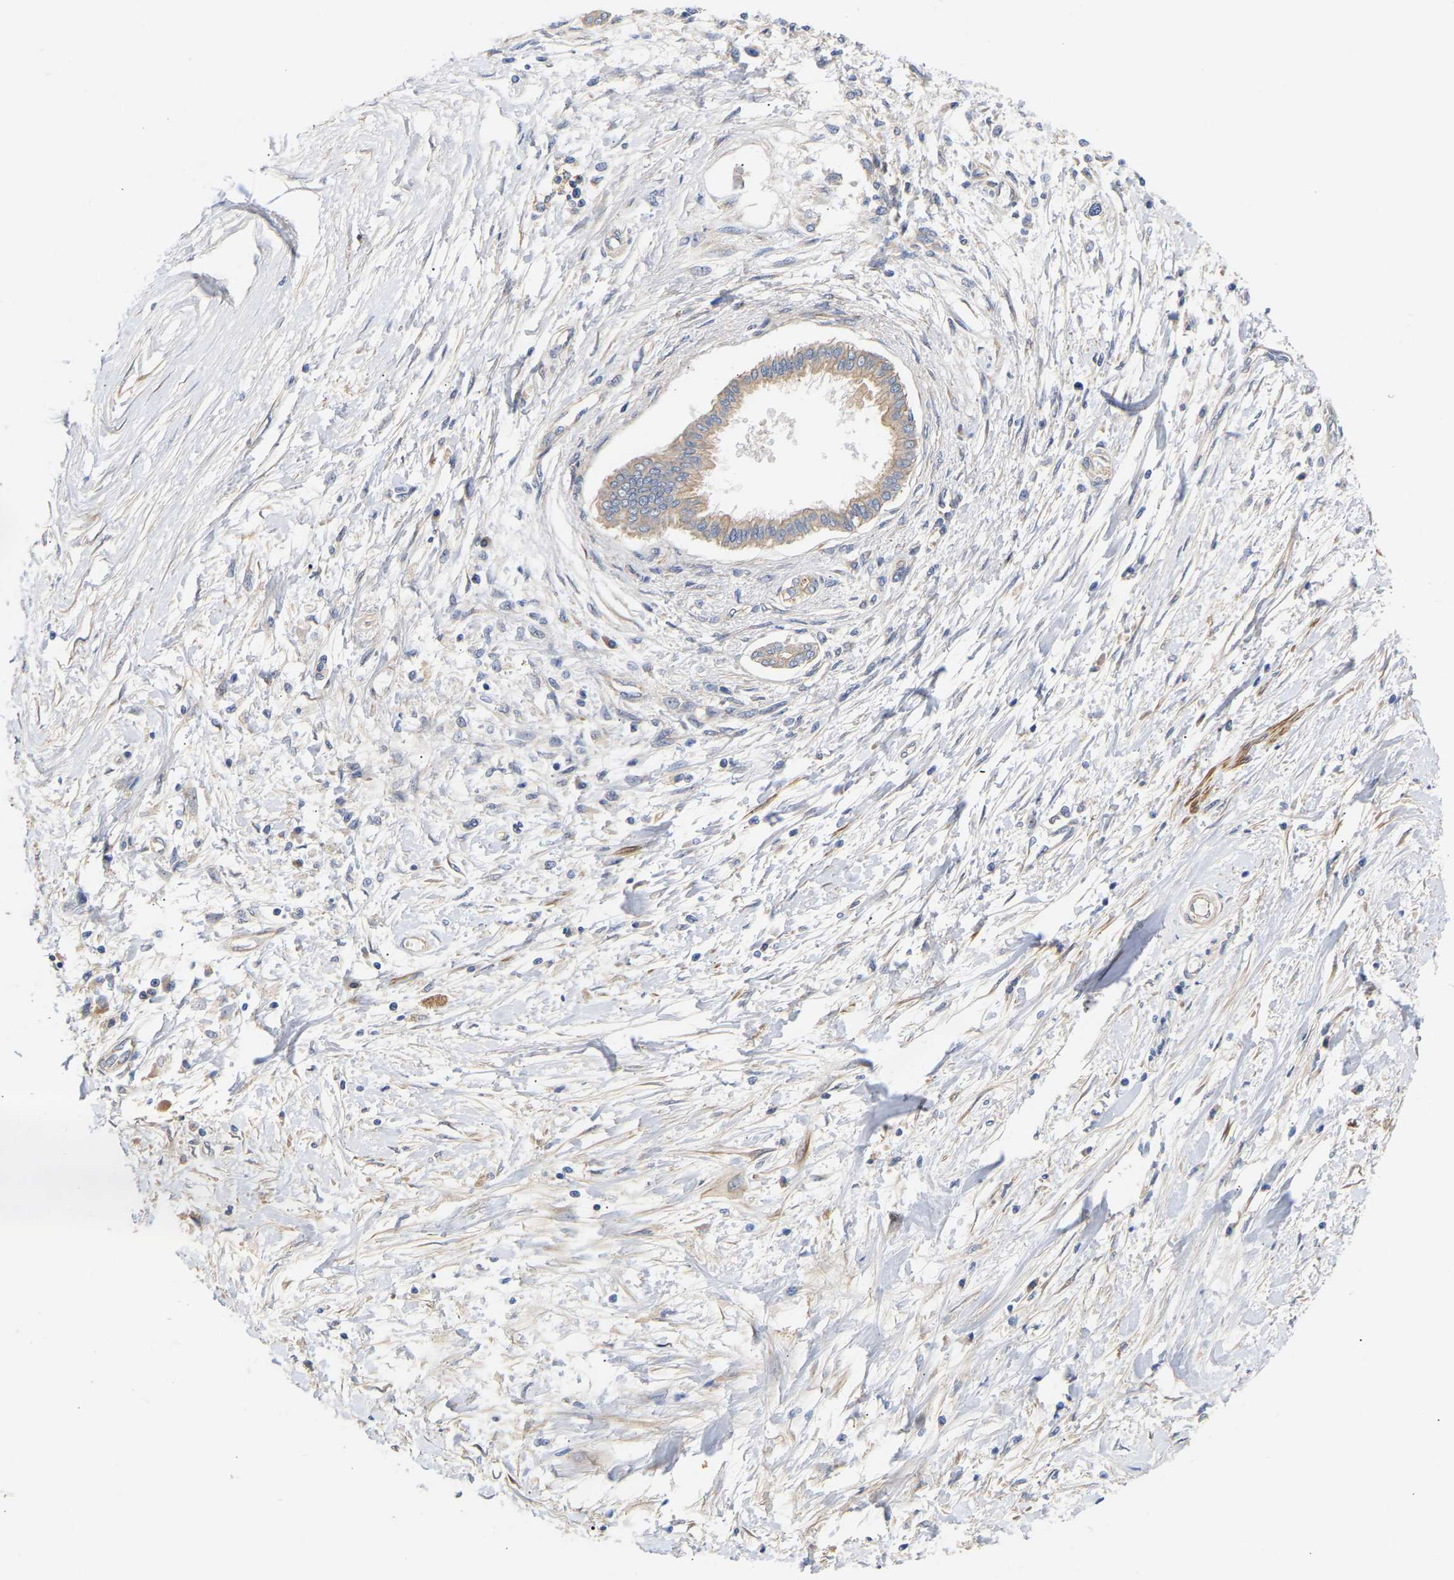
{"staining": {"intensity": "weak", "quantity": "25%-75%", "location": "cytoplasmic/membranous"}, "tissue": "pancreatic cancer", "cell_type": "Tumor cells", "image_type": "cancer", "snomed": [{"axis": "morphology", "description": "Adenocarcinoma, NOS"}, {"axis": "topography", "description": "Pancreas"}], "caption": "Brown immunohistochemical staining in human adenocarcinoma (pancreatic) shows weak cytoplasmic/membranous staining in about 25%-75% of tumor cells.", "gene": "KASH5", "patient": {"sex": "male", "age": 56}}